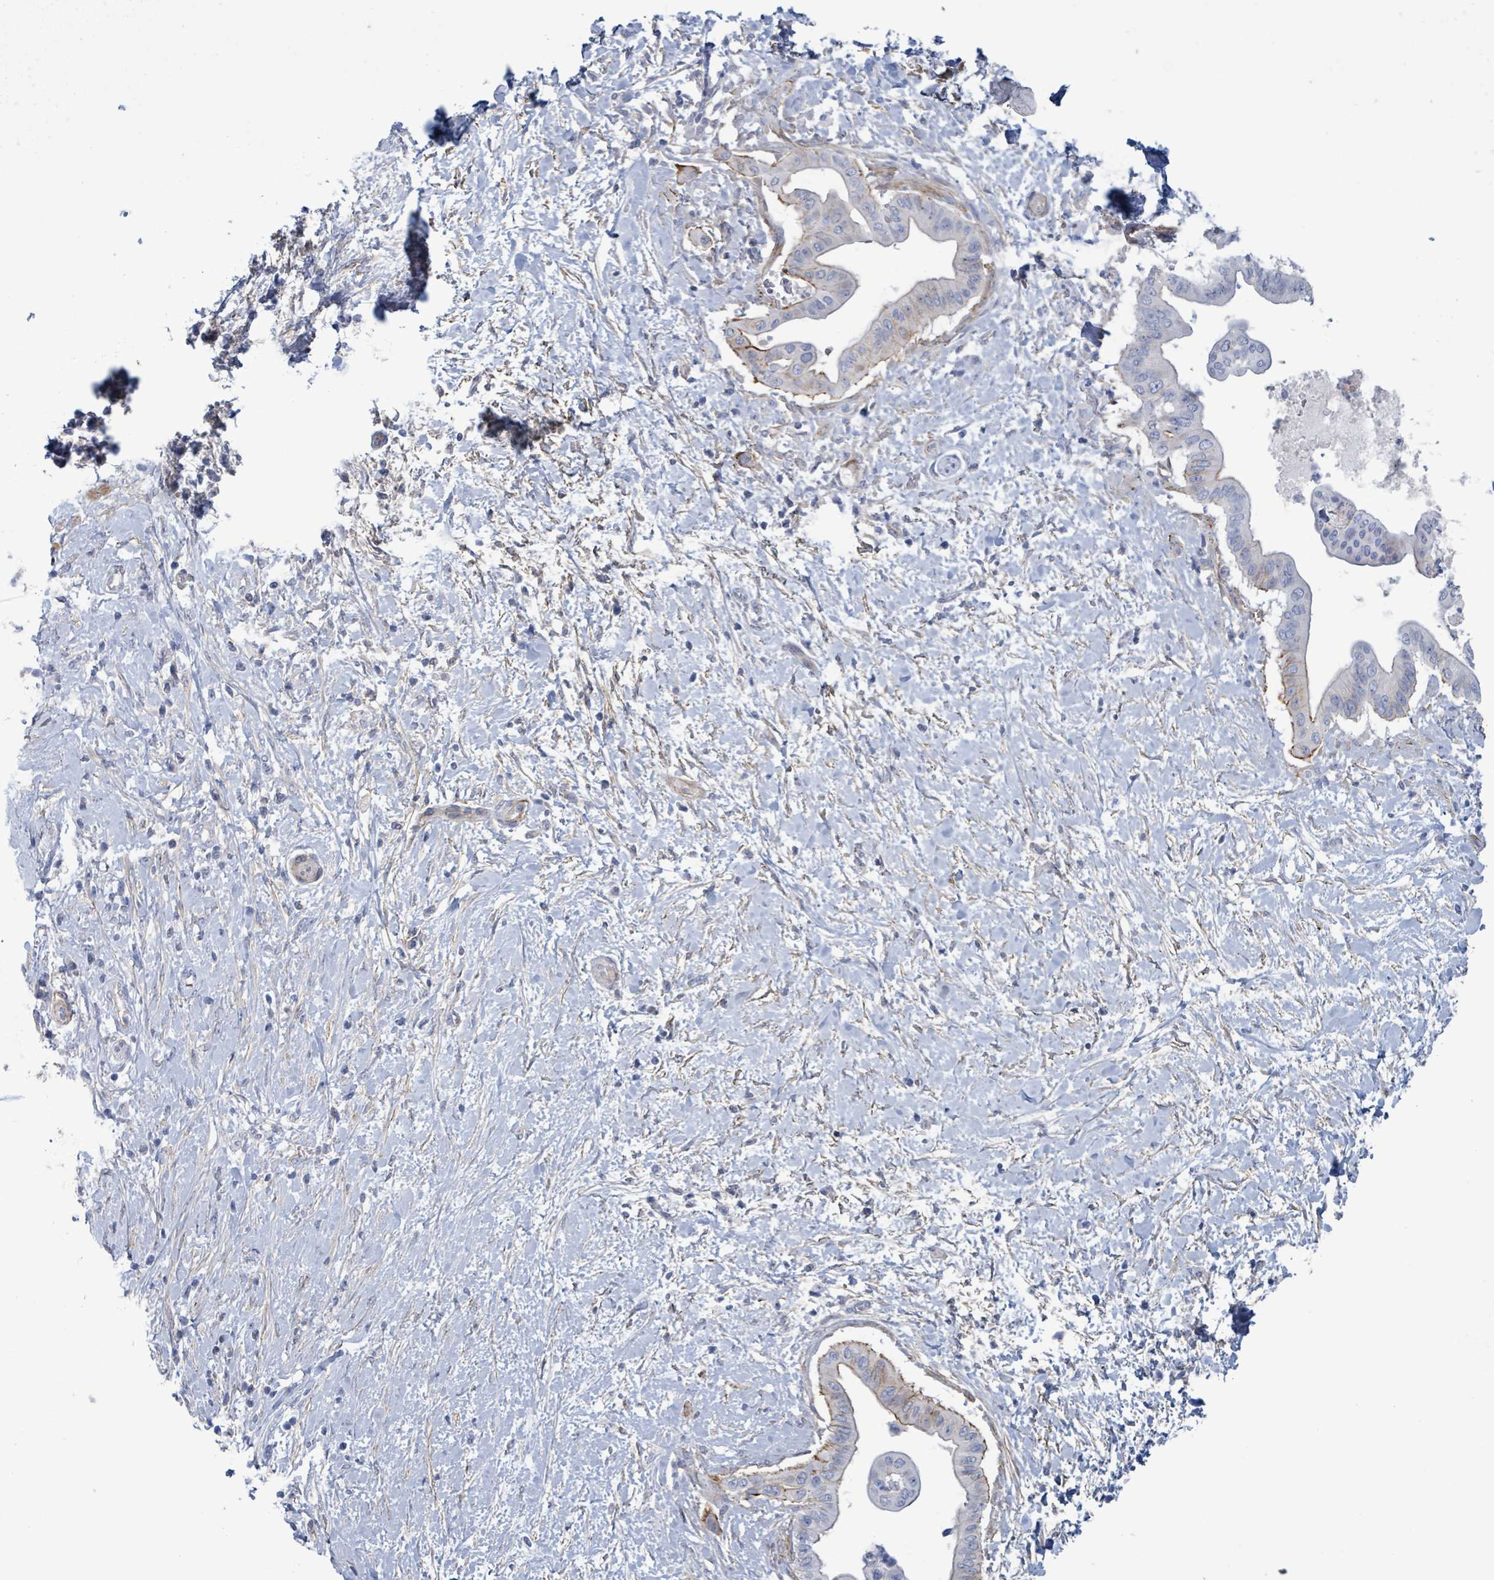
{"staining": {"intensity": "moderate", "quantity": "<25%", "location": "cytoplasmic/membranous"}, "tissue": "pancreatic cancer", "cell_type": "Tumor cells", "image_type": "cancer", "snomed": [{"axis": "morphology", "description": "Adenocarcinoma, NOS"}, {"axis": "topography", "description": "Pancreas"}], "caption": "An image of human pancreatic cancer stained for a protein shows moderate cytoplasmic/membranous brown staining in tumor cells.", "gene": "PKLR", "patient": {"sex": "male", "age": 68}}